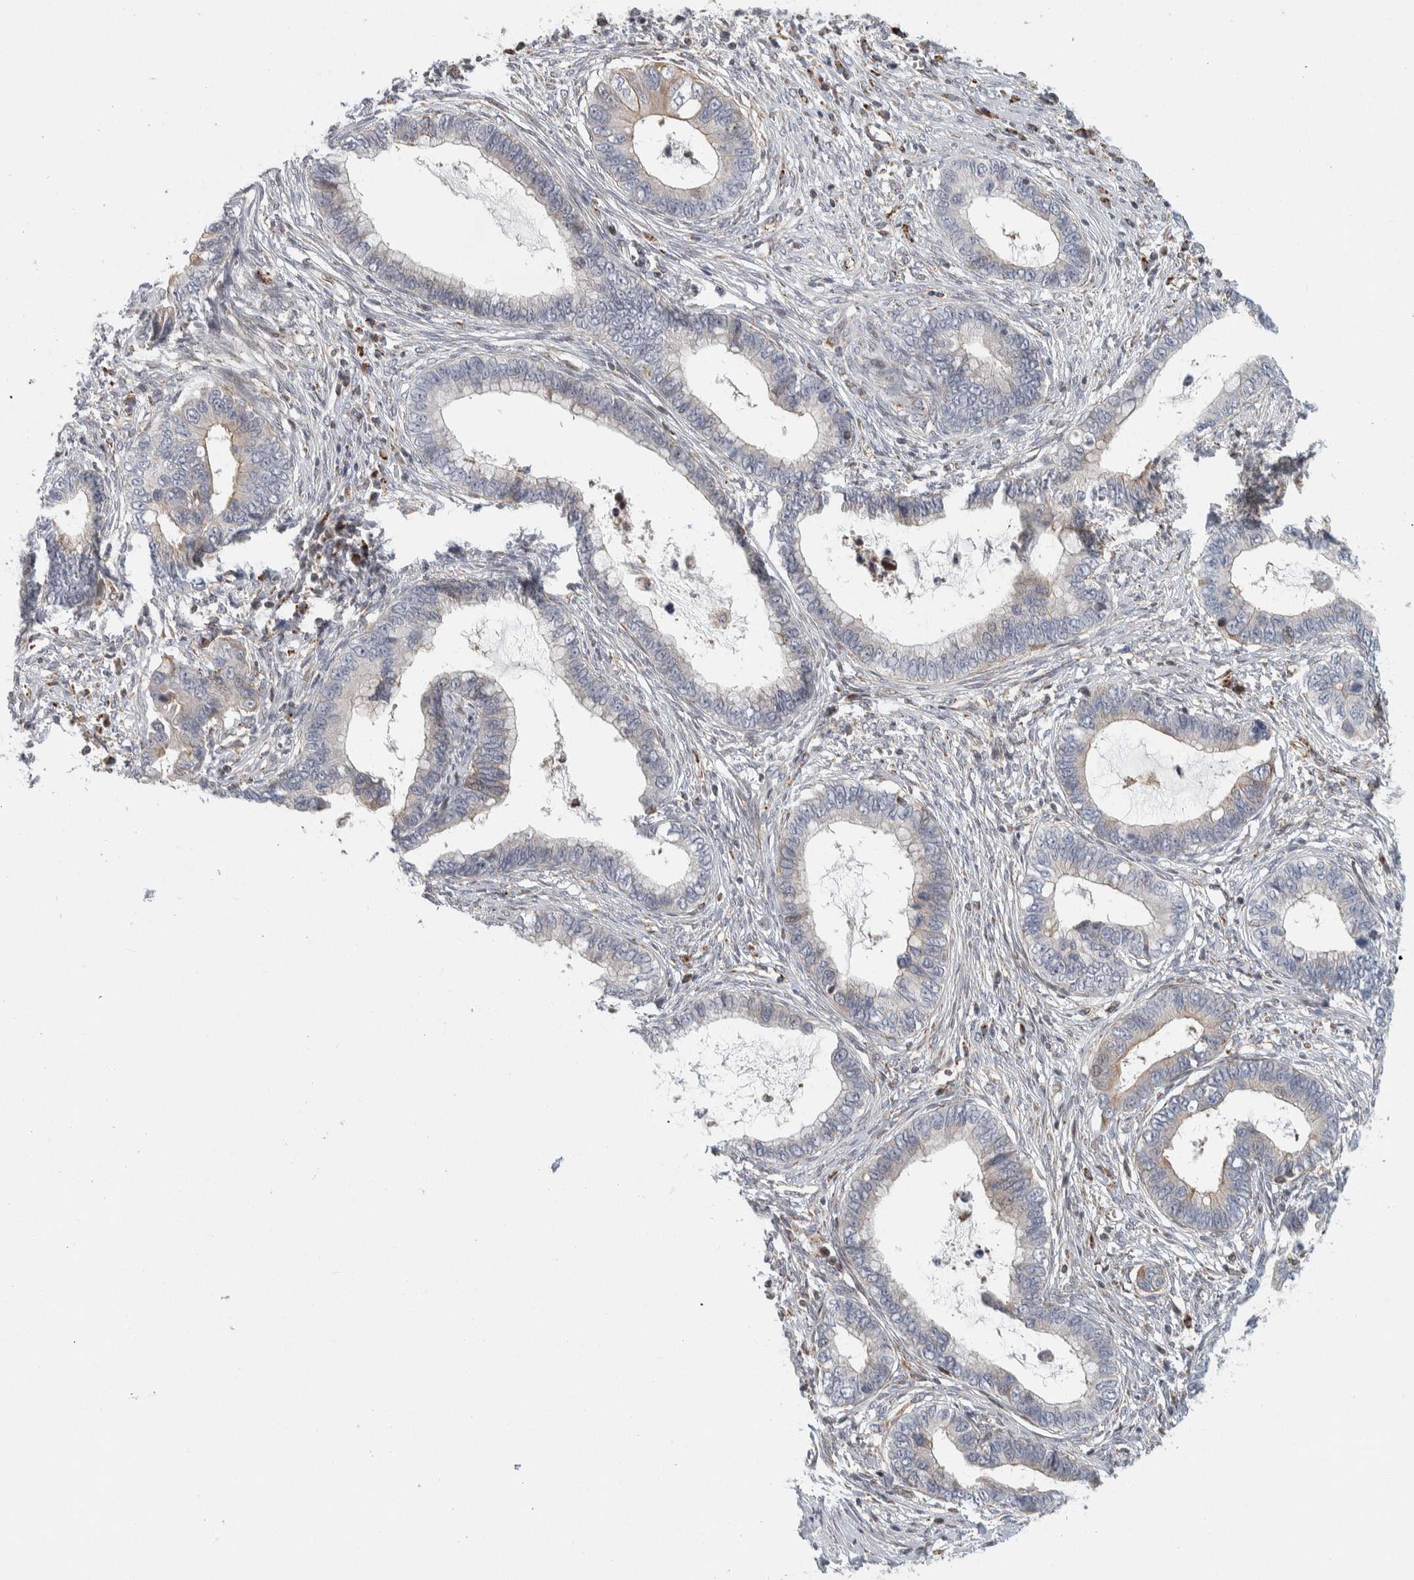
{"staining": {"intensity": "weak", "quantity": "25%-75%", "location": "cytoplasmic/membranous"}, "tissue": "cervical cancer", "cell_type": "Tumor cells", "image_type": "cancer", "snomed": [{"axis": "morphology", "description": "Adenocarcinoma, NOS"}, {"axis": "topography", "description": "Cervix"}], "caption": "This photomicrograph exhibits immunohistochemistry staining of human adenocarcinoma (cervical), with low weak cytoplasmic/membranous expression in about 25%-75% of tumor cells.", "gene": "AFP", "patient": {"sex": "female", "age": 44}}